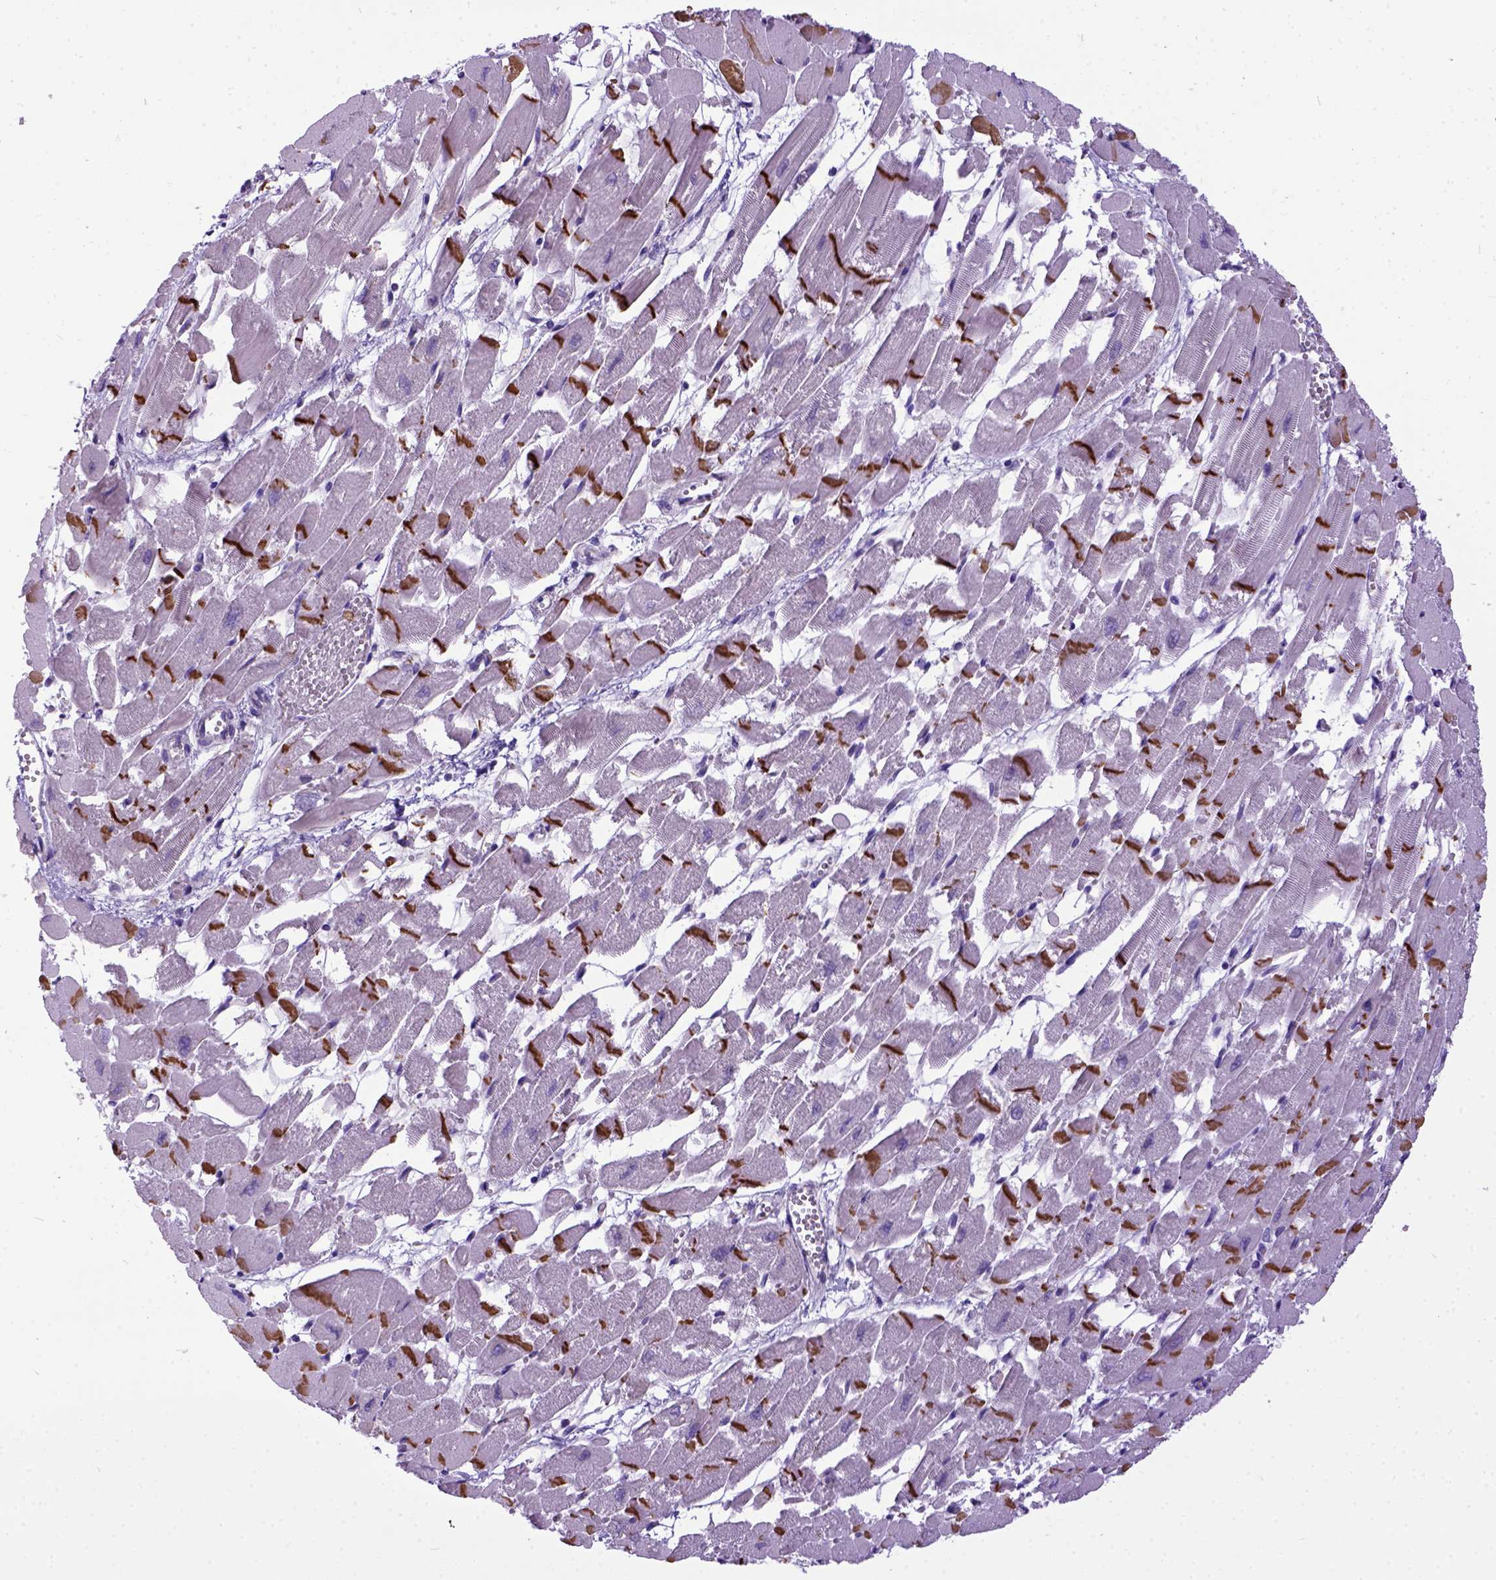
{"staining": {"intensity": "moderate", "quantity": "25%-75%", "location": "cytoplasmic/membranous"}, "tissue": "heart muscle", "cell_type": "Cardiomyocytes", "image_type": "normal", "snomed": [{"axis": "morphology", "description": "Normal tissue, NOS"}, {"axis": "topography", "description": "Heart"}], "caption": "Benign heart muscle was stained to show a protein in brown. There is medium levels of moderate cytoplasmic/membranous positivity in about 25%-75% of cardiomyocytes.", "gene": "NEK5", "patient": {"sex": "female", "age": 52}}